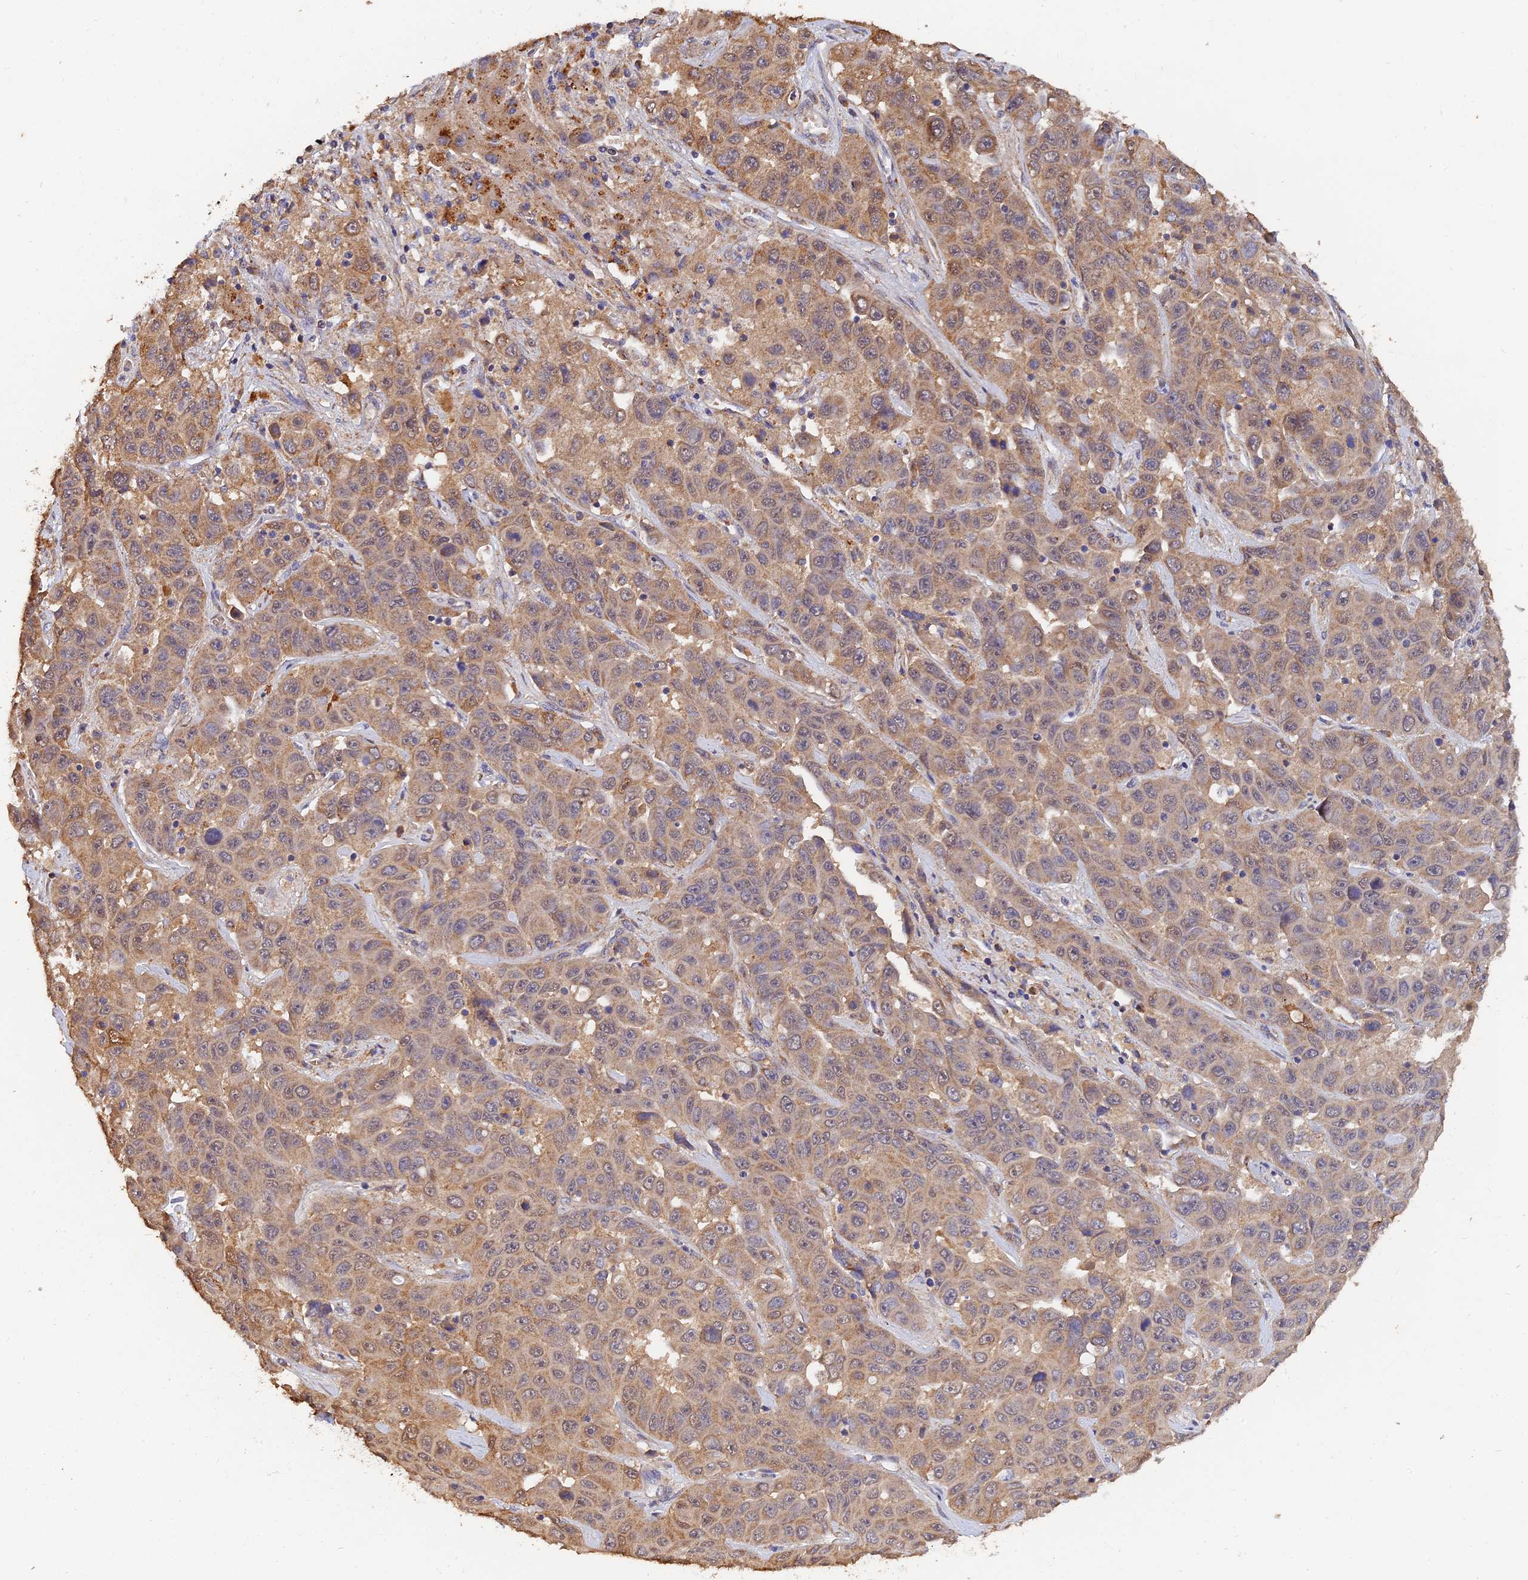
{"staining": {"intensity": "moderate", "quantity": "25%-75%", "location": "cytoplasmic/membranous"}, "tissue": "liver cancer", "cell_type": "Tumor cells", "image_type": "cancer", "snomed": [{"axis": "morphology", "description": "Cholangiocarcinoma"}, {"axis": "topography", "description": "Liver"}], "caption": "Brown immunohistochemical staining in human liver cancer (cholangiocarcinoma) displays moderate cytoplasmic/membranous expression in about 25%-75% of tumor cells.", "gene": "SLC38A11", "patient": {"sex": "female", "age": 52}}